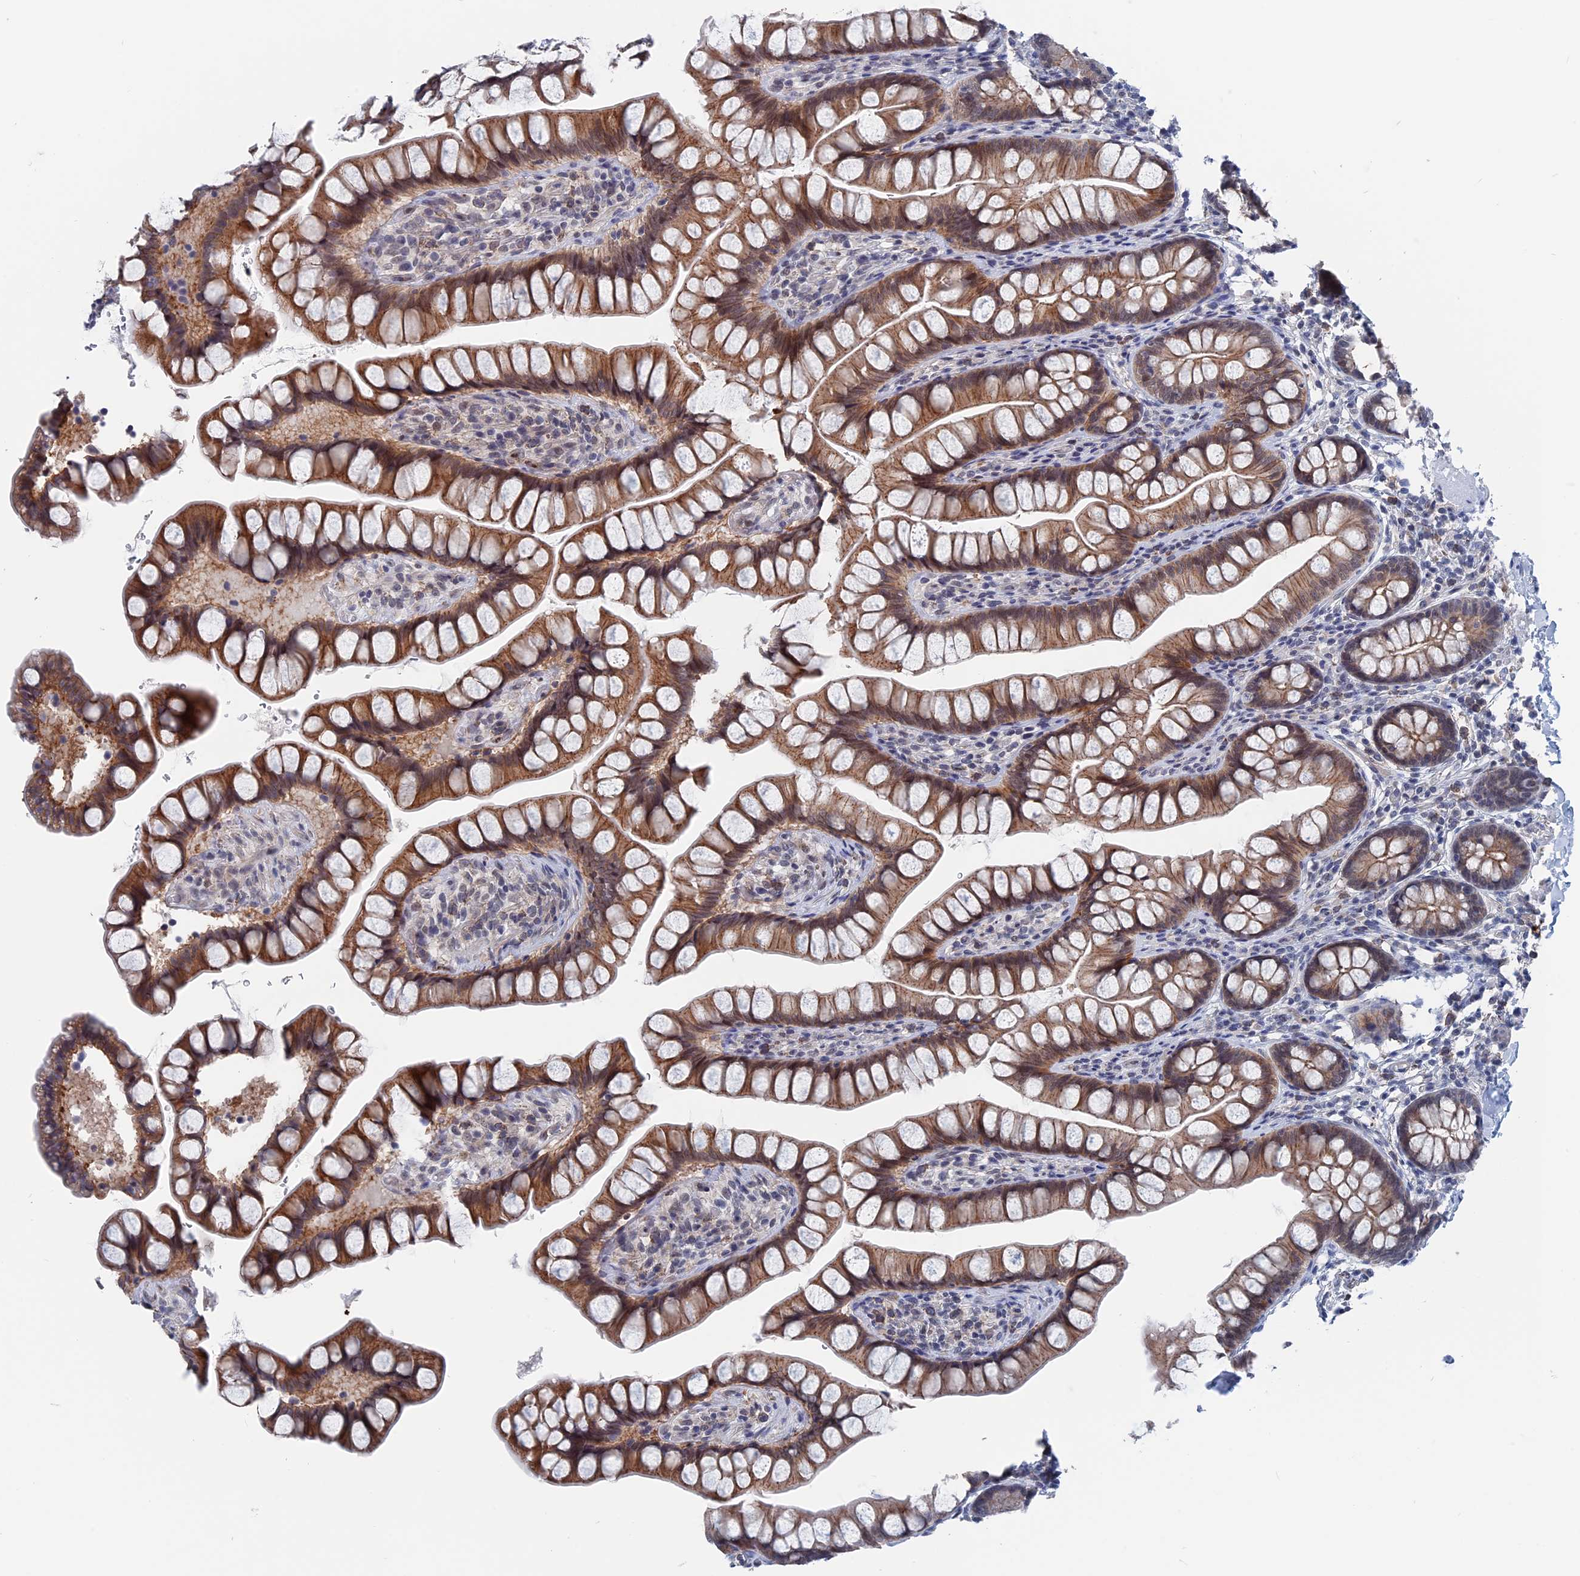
{"staining": {"intensity": "moderate", "quantity": ">75%", "location": "cytoplasmic/membranous"}, "tissue": "small intestine", "cell_type": "Glandular cells", "image_type": "normal", "snomed": [{"axis": "morphology", "description": "Normal tissue, NOS"}, {"axis": "topography", "description": "Small intestine"}], "caption": "Immunohistochemical staining of unremarkable human small intestine demonstrates moderate cytoplasmic/membranous protein staining in approximately >75% of glandular cells. The staining was performed using DAB (3,3'-diaminobenzidine), with brown indicating positive protein expression. Nuclei are stained blue with hematoxylin.", "gene": "MARCHF3", "patient": {"sex": "male", "age": 70}}